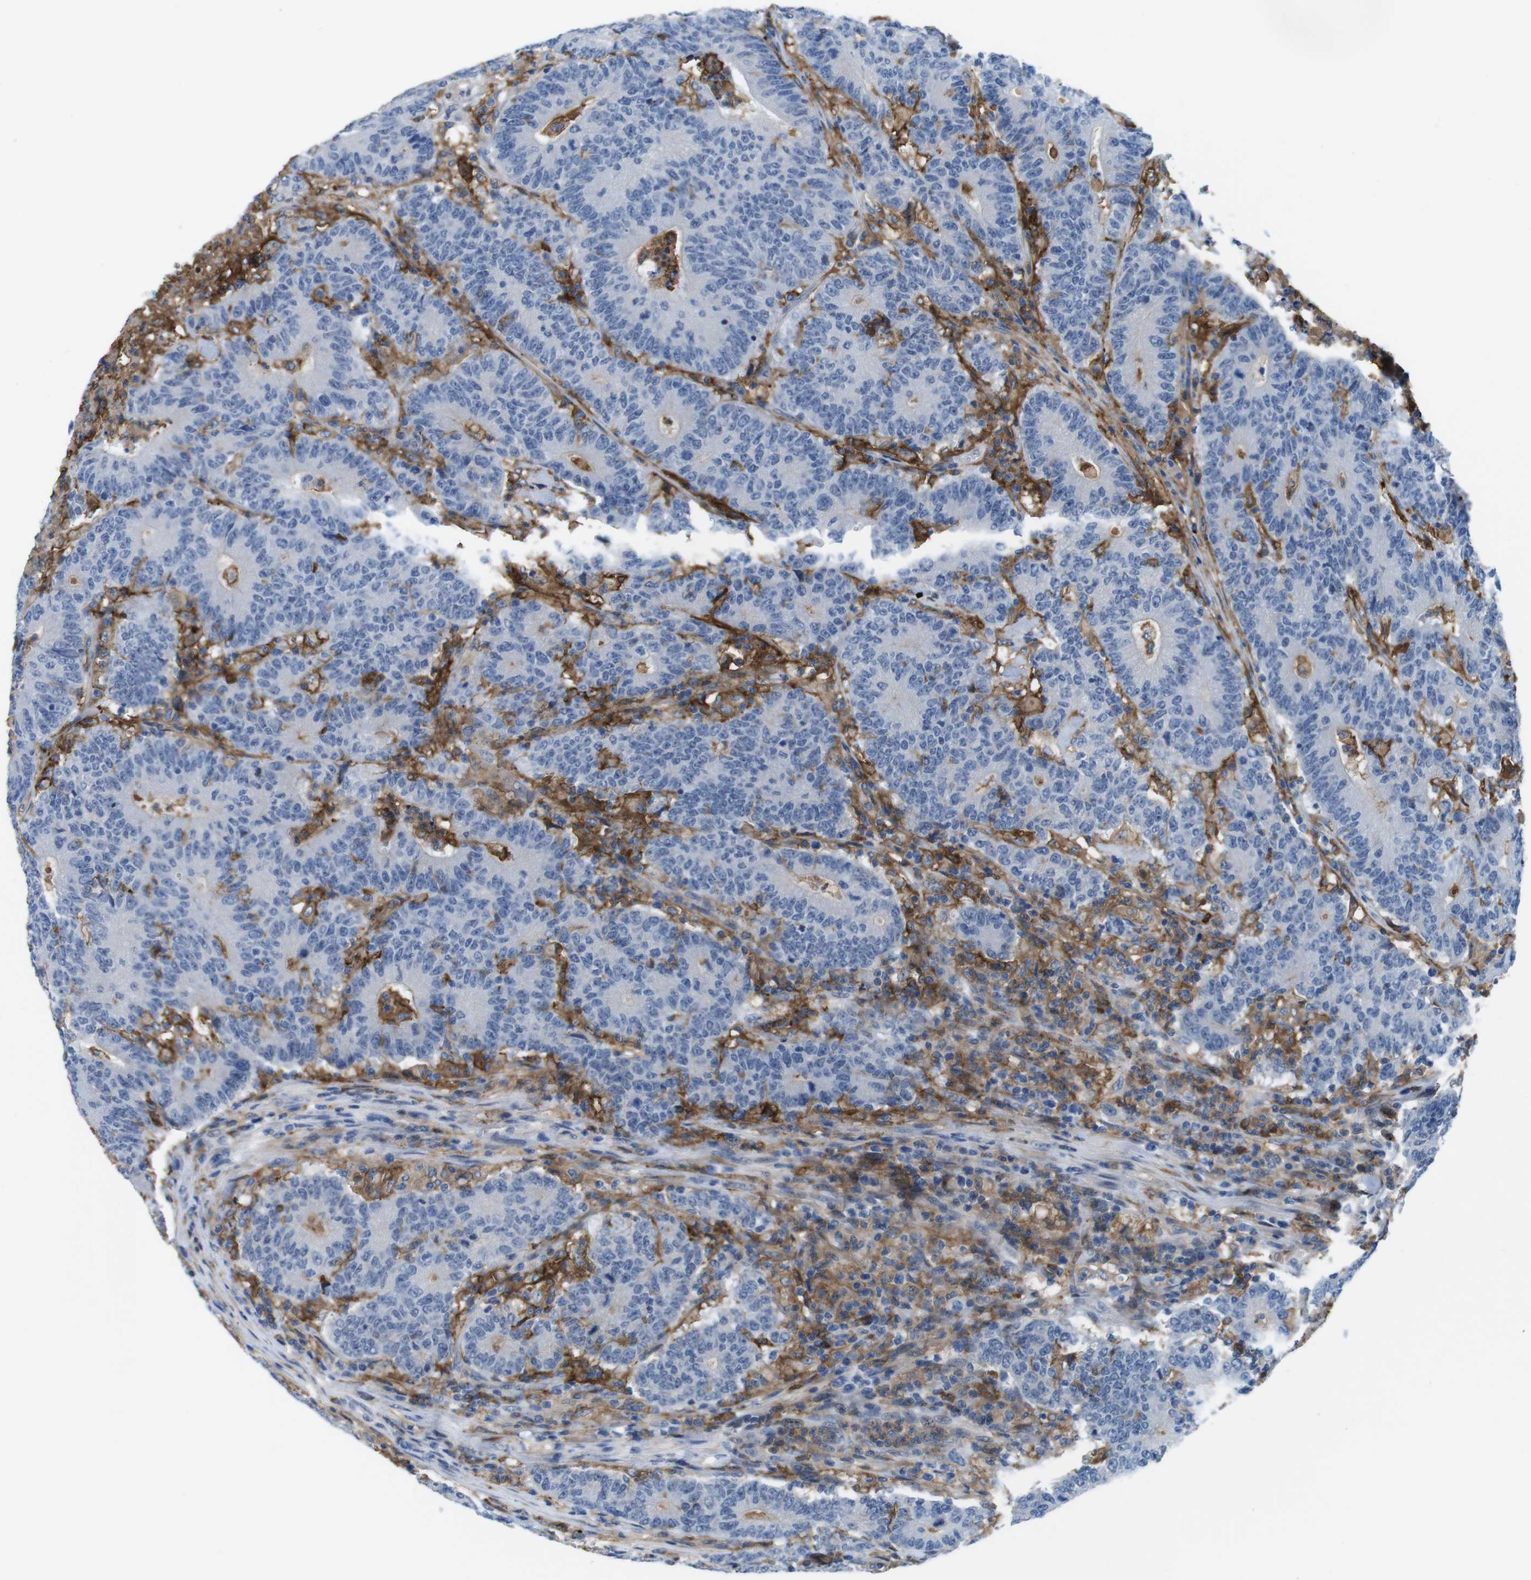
{"staining": {"intensity": "negative", "quantity": "none", "location": "none"}, "tissue": "colorectal cancer", "cell_type": "Tumor cells", "image_type": "cancer", "snomed": [{"axis": "morphology", "description": "Normal tissue, NOS"}, {"axis": "morphology", "description": "Adenocarcinoma, NOS"}, {"axis": "topography", "description": "Colon"}], "caption": "Immunohistochemical staining of human colorectal adenocarcinoma shows no significant positivity in tumor cells.", "gene": "CD300C", "patient": {"sex": "female", "age": 75}}